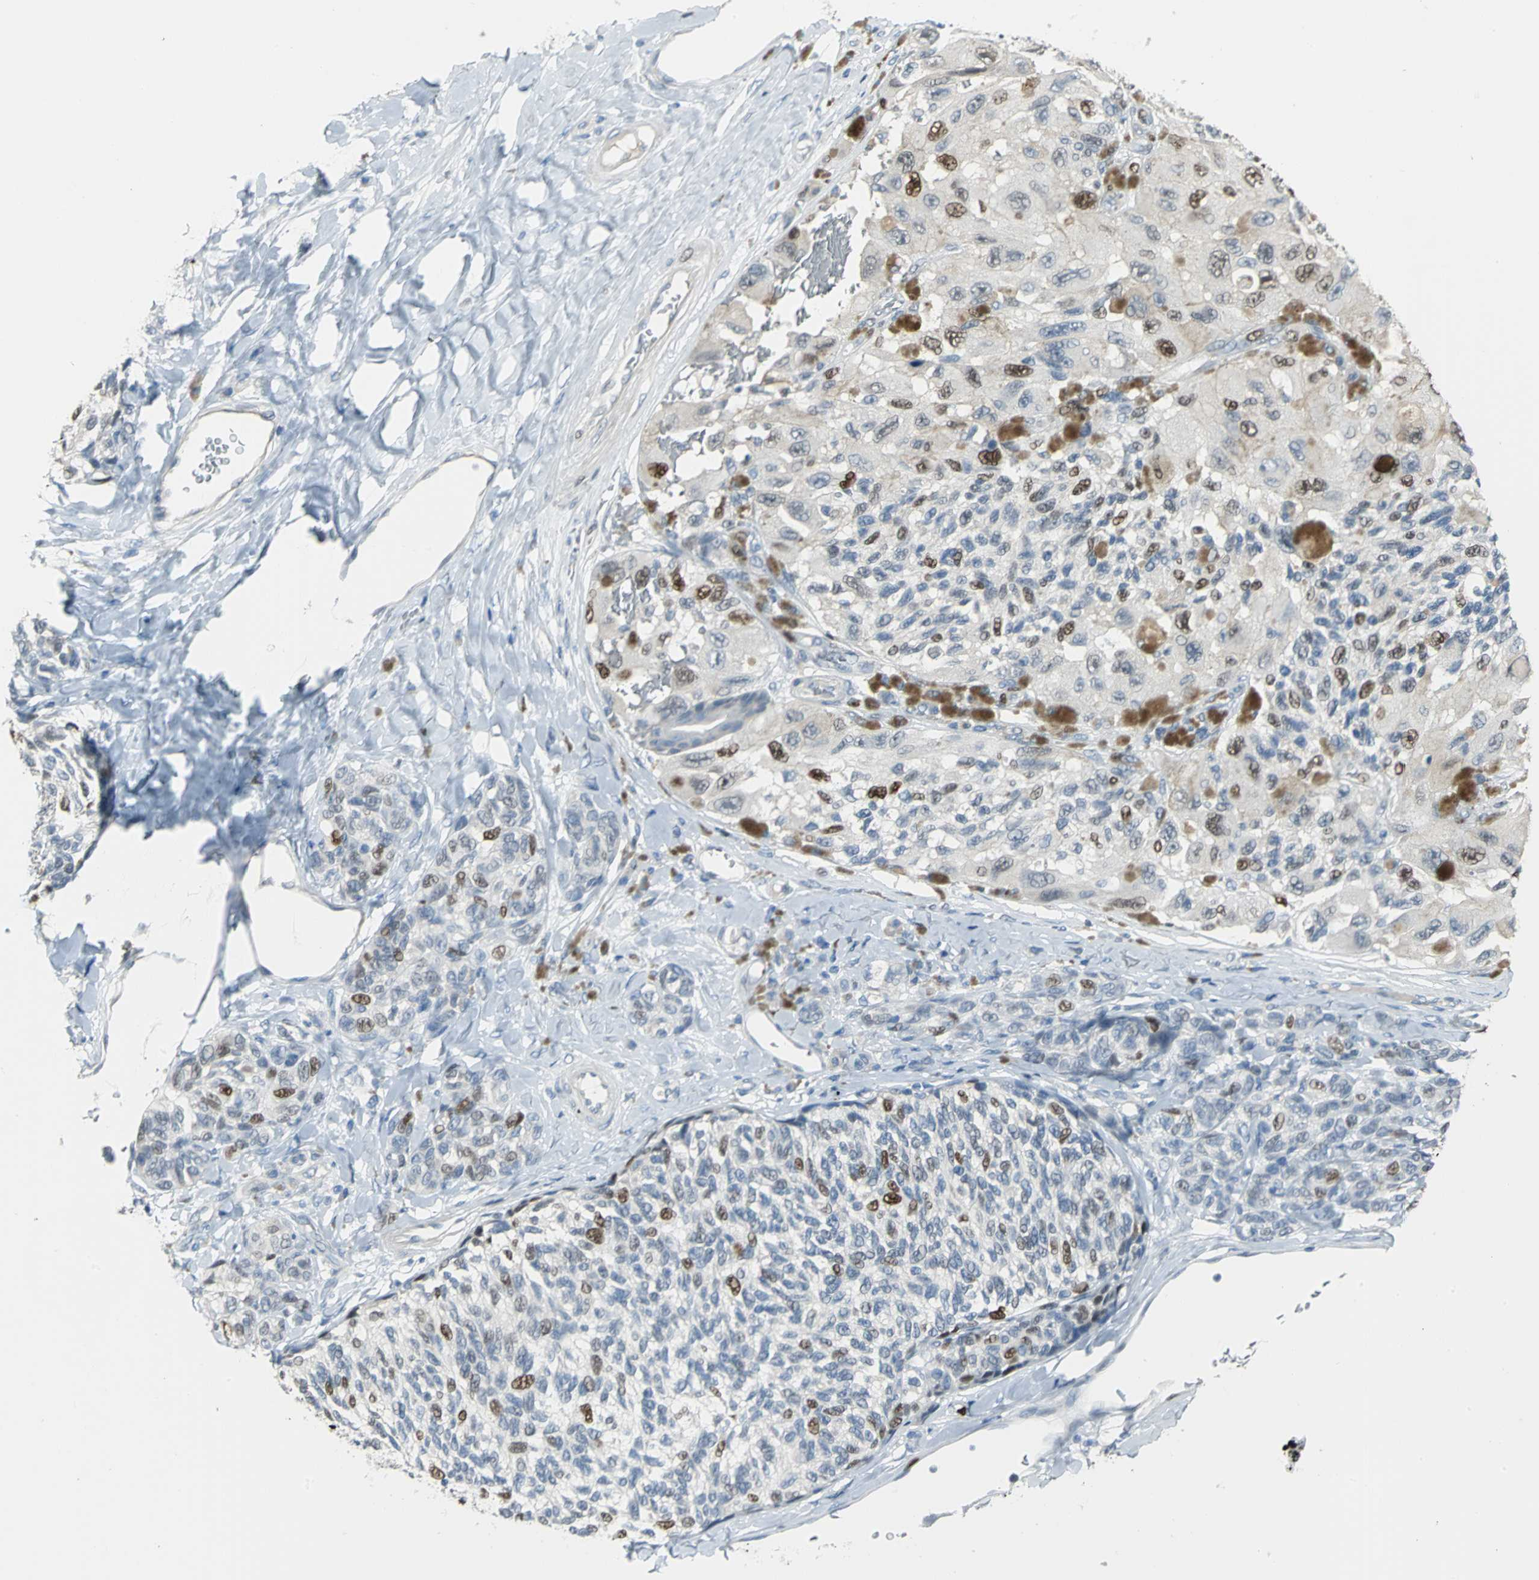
{"staining": {"intensity": "moderate", "quantity": "25%-75%", "location": "nuclear"}, "tissue": "melanoma", "cell_type": "Tumor cells", "image_type": "cancer", "snomed": [{"axis": "morphology", "description": "Malignant melanoma, NOS"}, {"axis": "topography", "description": "Skin"}], "caption": "A photomicrograph of human melanoma stained for a protein reveals moderate nuclear brown staining in tumor cells.", "gene": "MCM3", "patient": {"sex": "female", "age": 73}}